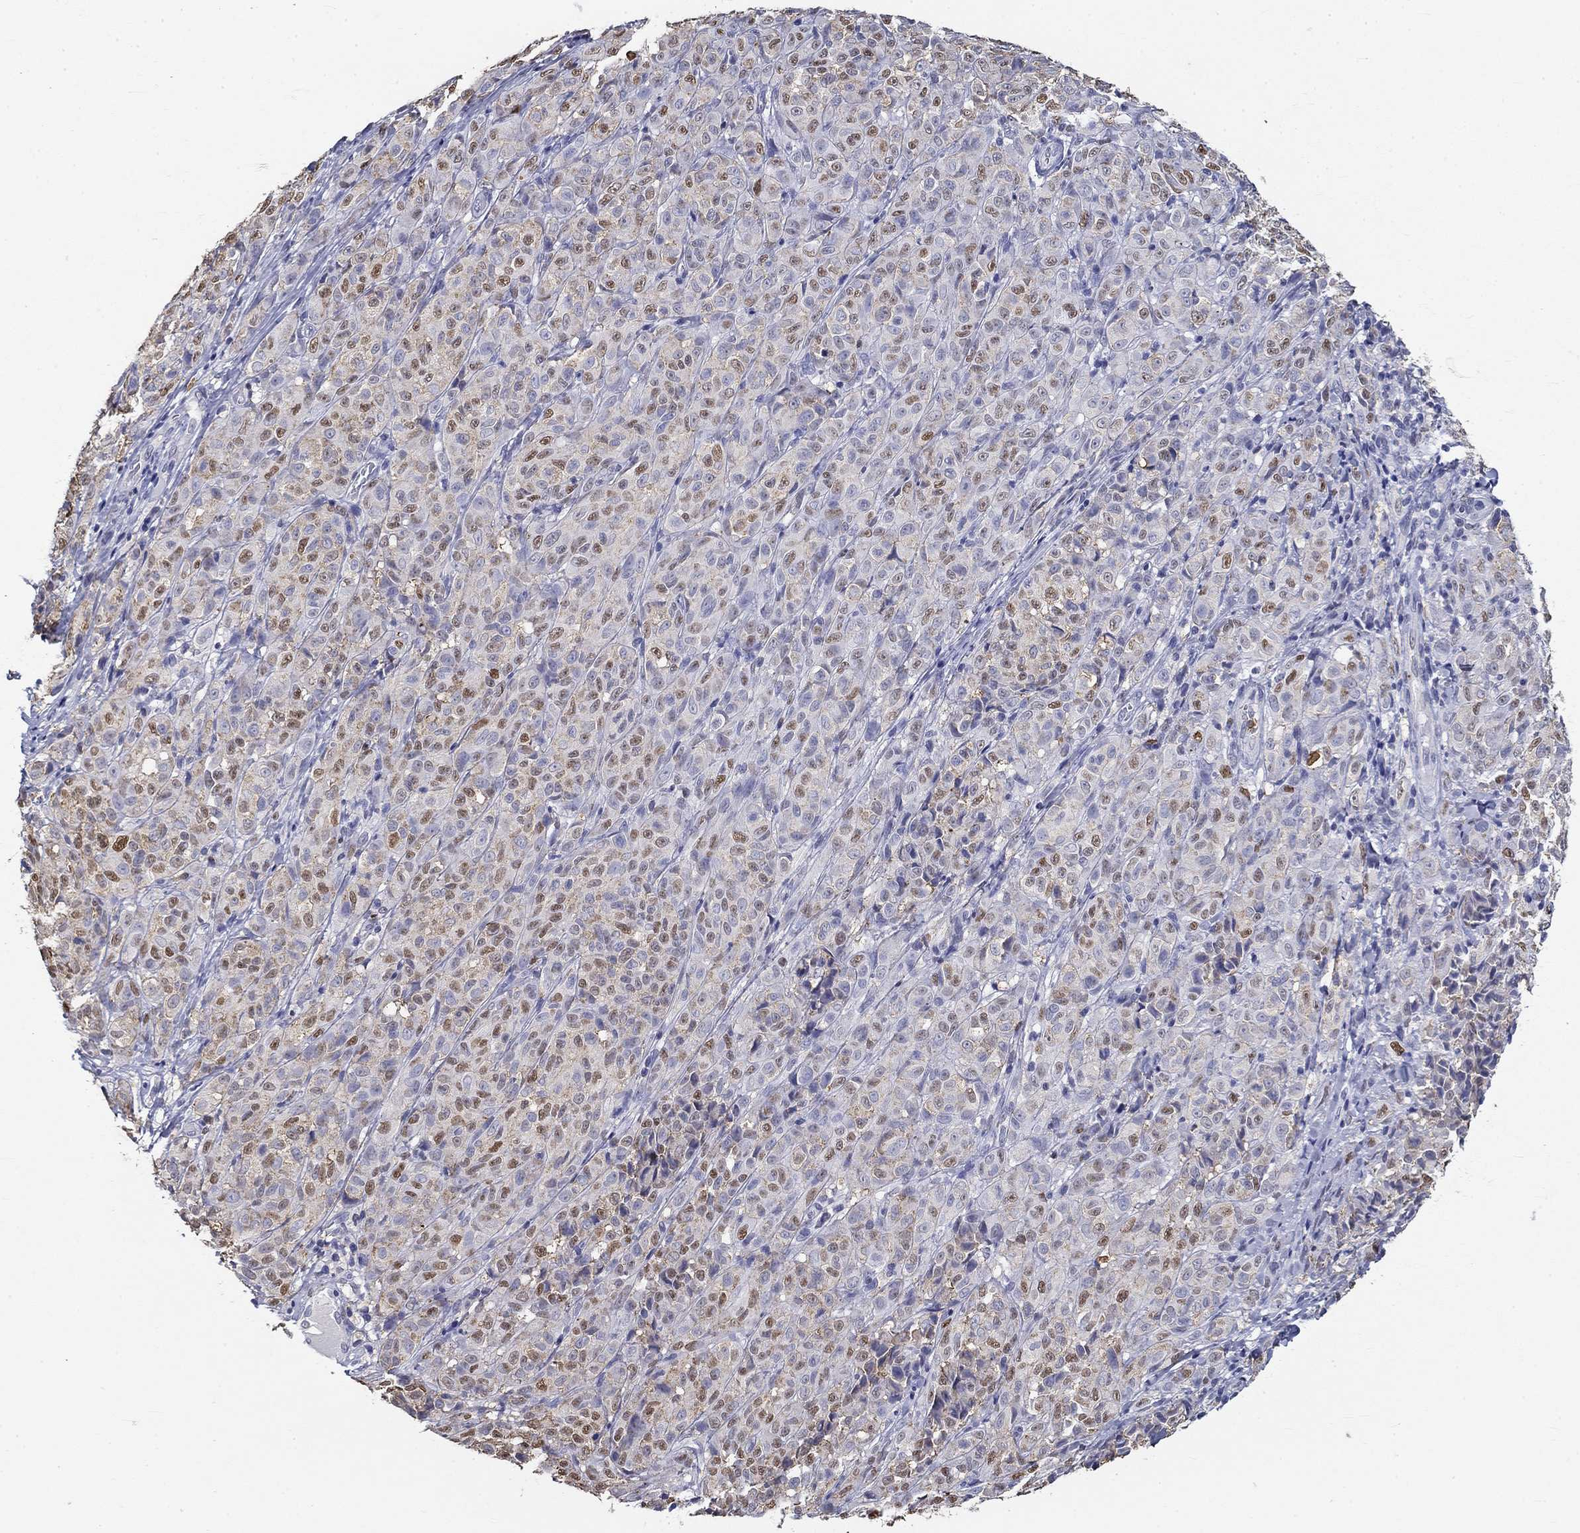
{"staining": {"intensity": "moderate", "quantity": "<25%", "location": "nuclear"}, "tissue": "melanoma", "cell_type": "Tumor cells", "image_type": "cancer", "snomed": [{"axis": "morphology", "description": "Malignant melanoma, NOS"}, {"axis": "topography", "description": "Skin"}], "caption": "An immunohistochemistry micrograph of neoplastic tissue is shown. Protein staining in brown labels moderate nuclear positivity in malignant melanoma within tumor cells.", "gene": "IGSF8", "patient": {"sex": "male", "age": 89}}